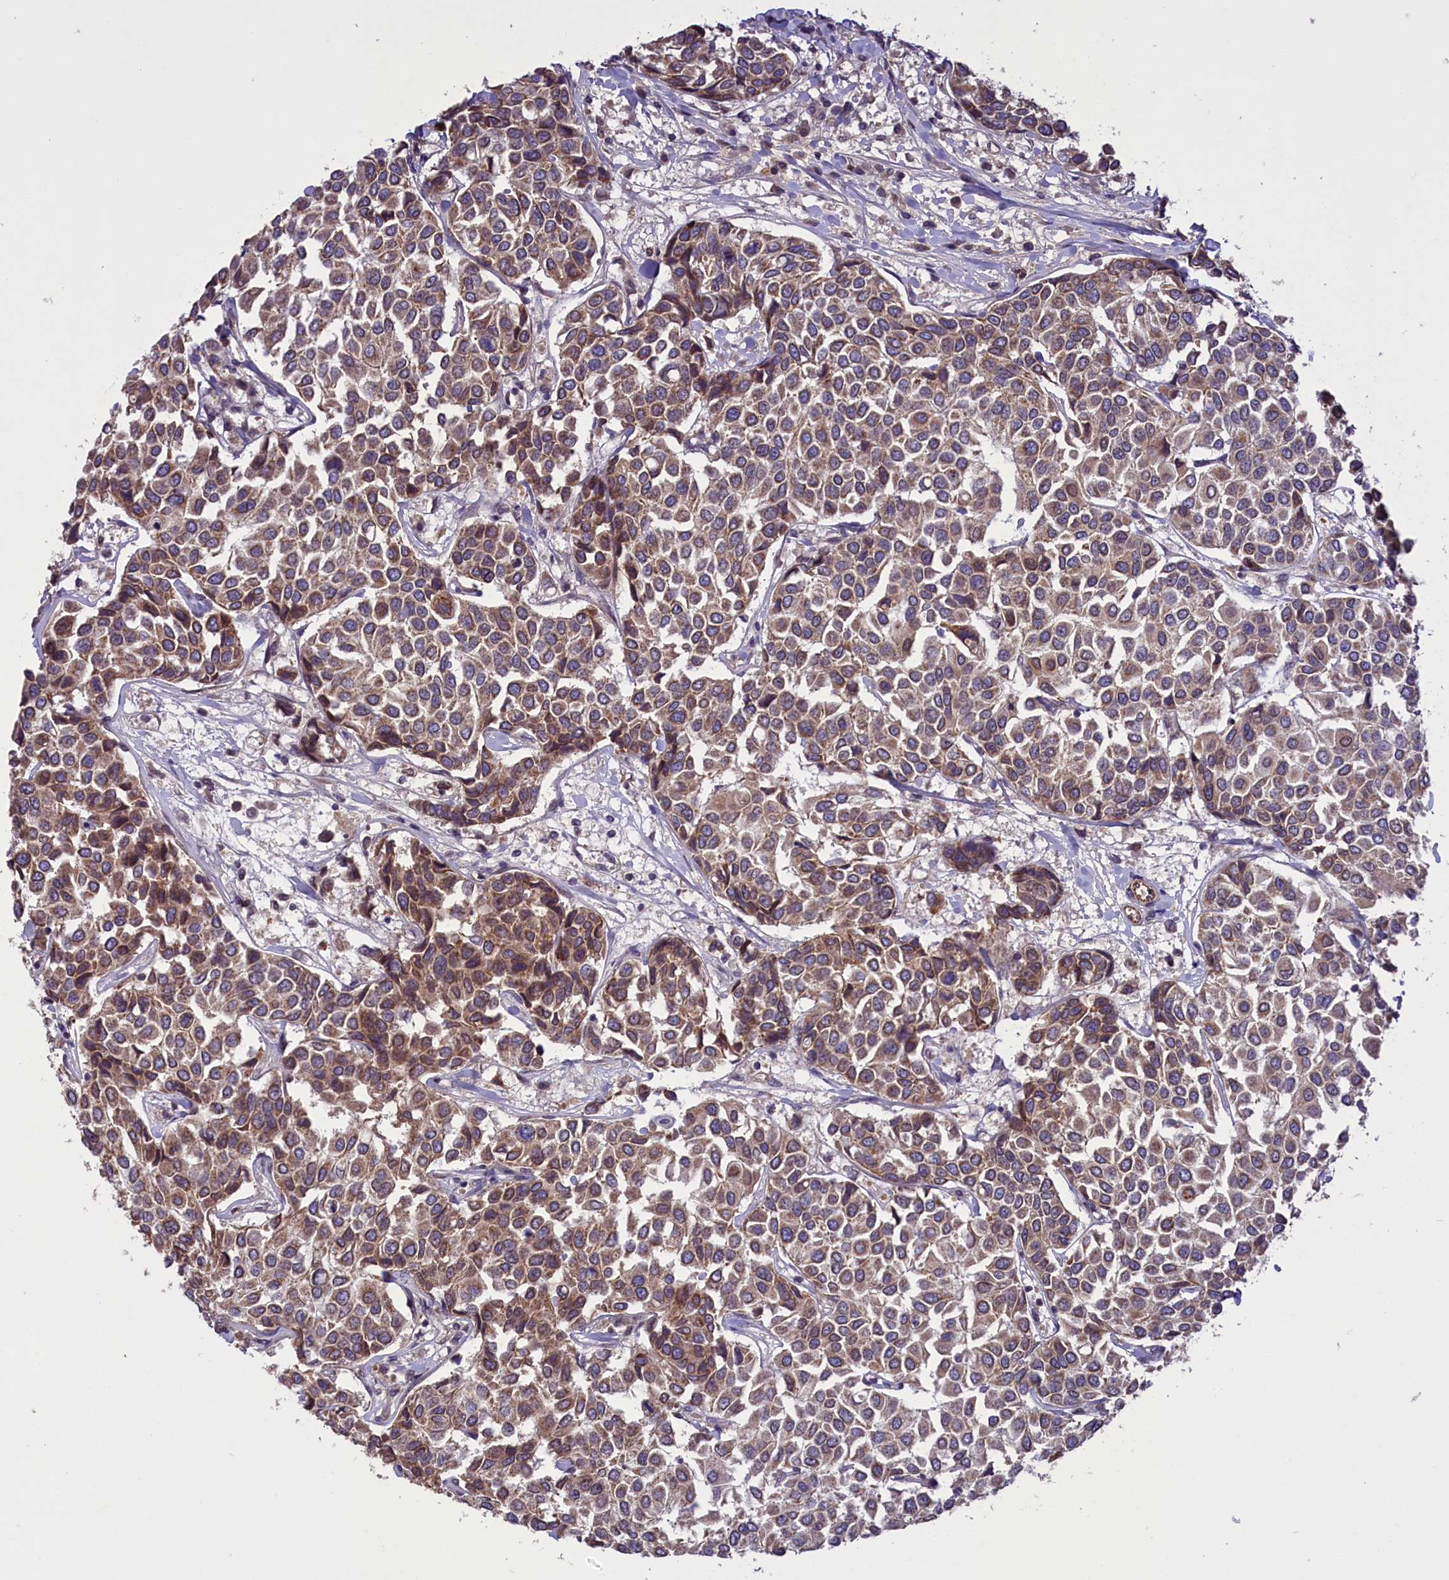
{"staining": {"intensity": "moderate", "quantity": "25%-75%", "location": "cytoplasmic/membranous"}, "tissue": "breast cancer", "cell_type": "Tumor cells", "image_type": "cancer", "snomed": [{"axis": "morphology", "description": "Duct carcinoma"}, {"axis": "topography", "description": "Breast"}], "caption": "Immunohistochemistry photomicrograph of breast cancer stained for a protein (brown), which reveals medium levels of moderate cytoplasmic/membranous expression in about 25%-75% of tumor cells.", "gene": "CCDC125", "patient": {"sex": "female", "age": 55}}